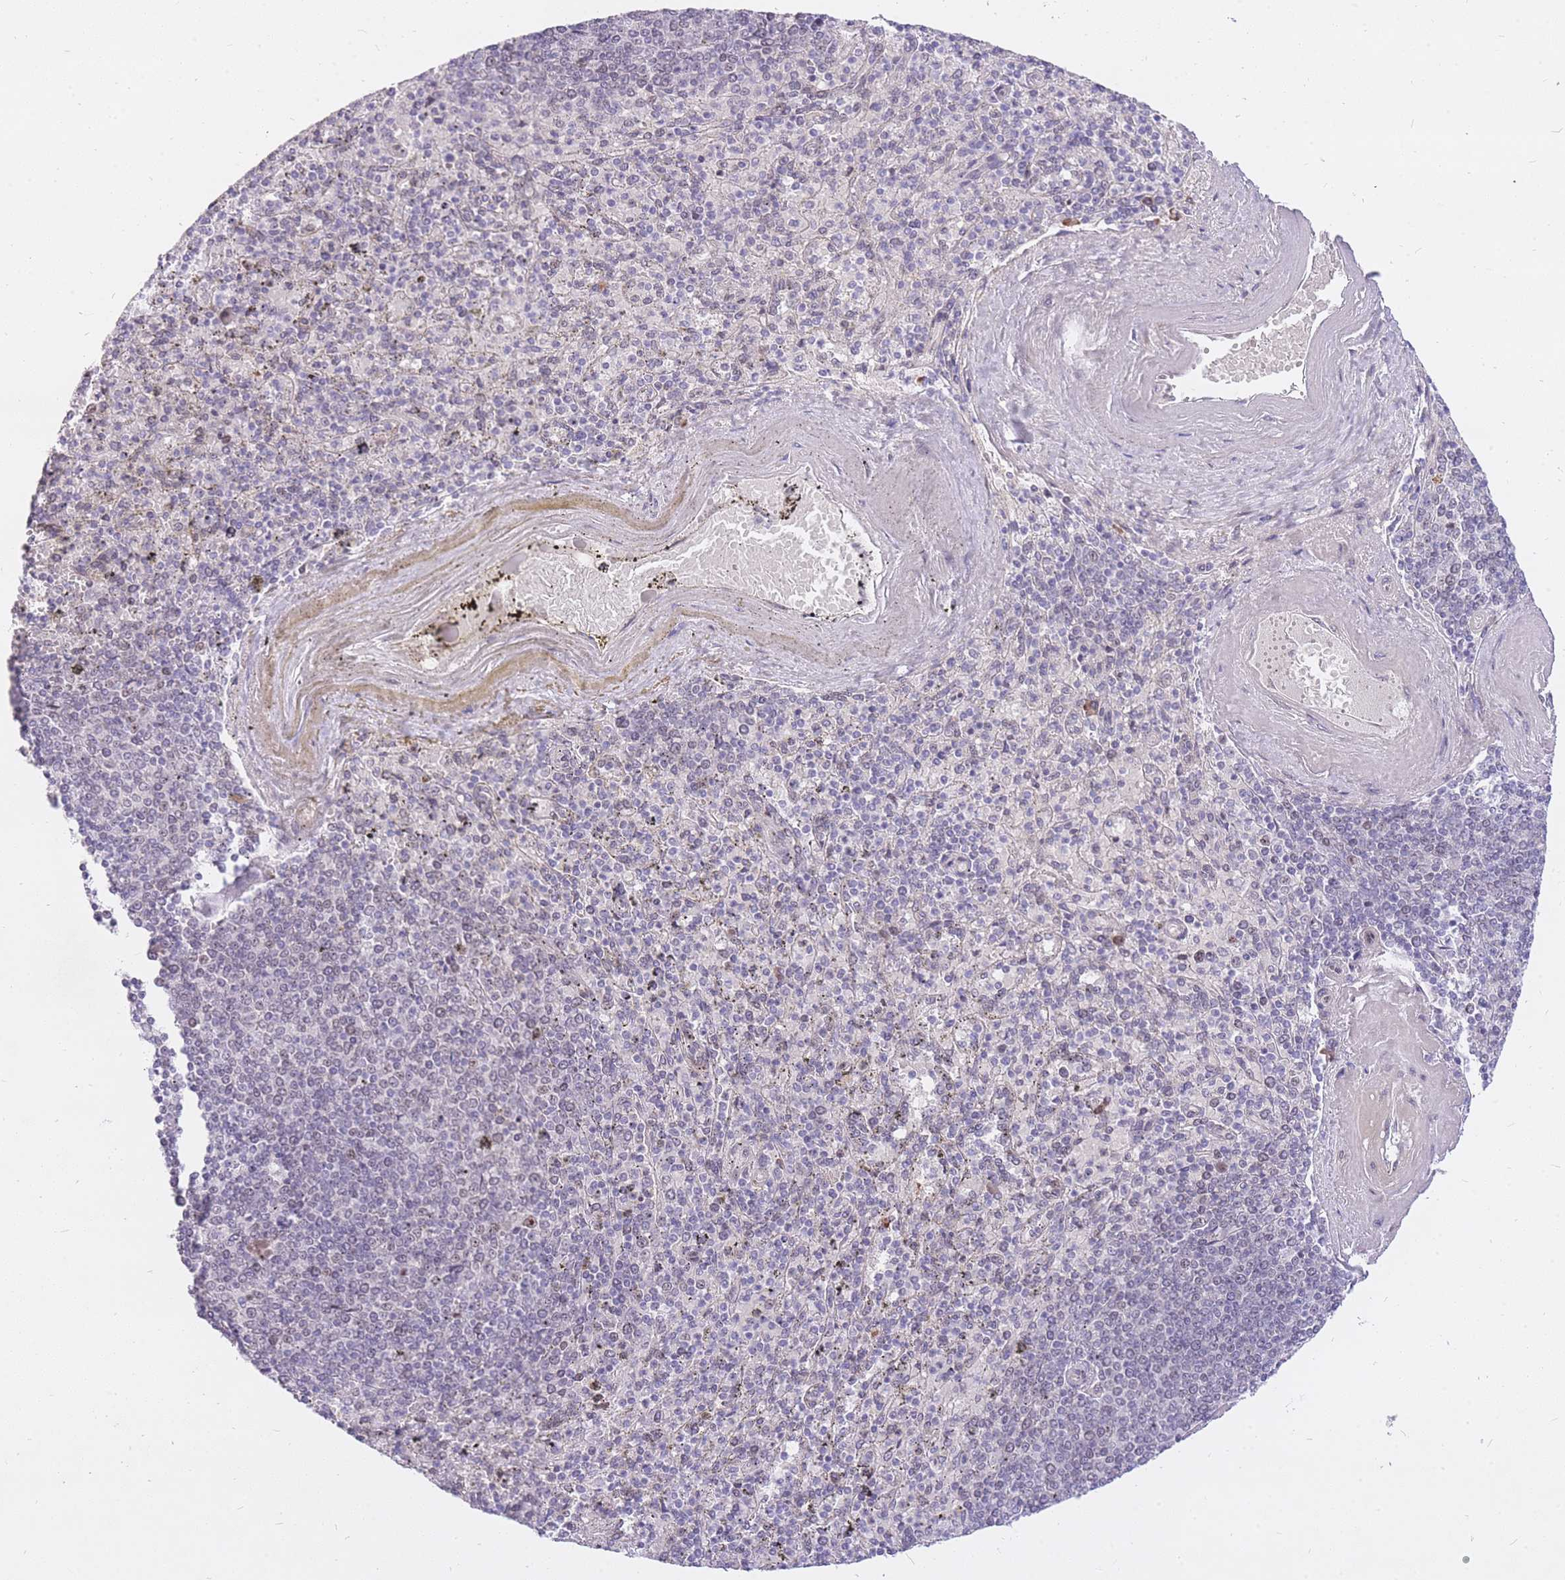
{"staining": {"intensity": "negative", "quantity": "none", "location": "none"}, "tissue": "spleen", "cell_type": "Cells in red pulp", "image_type": "normal", "snomed": [{"axis": "morphology", "description": "Normal tissue, NOS"}, {"axis": "topography", "description": "Spleen"}], "caption": "A high-resolution histopathology image shows immunohistochemistry (IHC) staining of unremarkable spleen, which shows no significant staining in cells in red pulp.", "gene": "TLE2", "patient": {"sex": "male", "age": 82}}